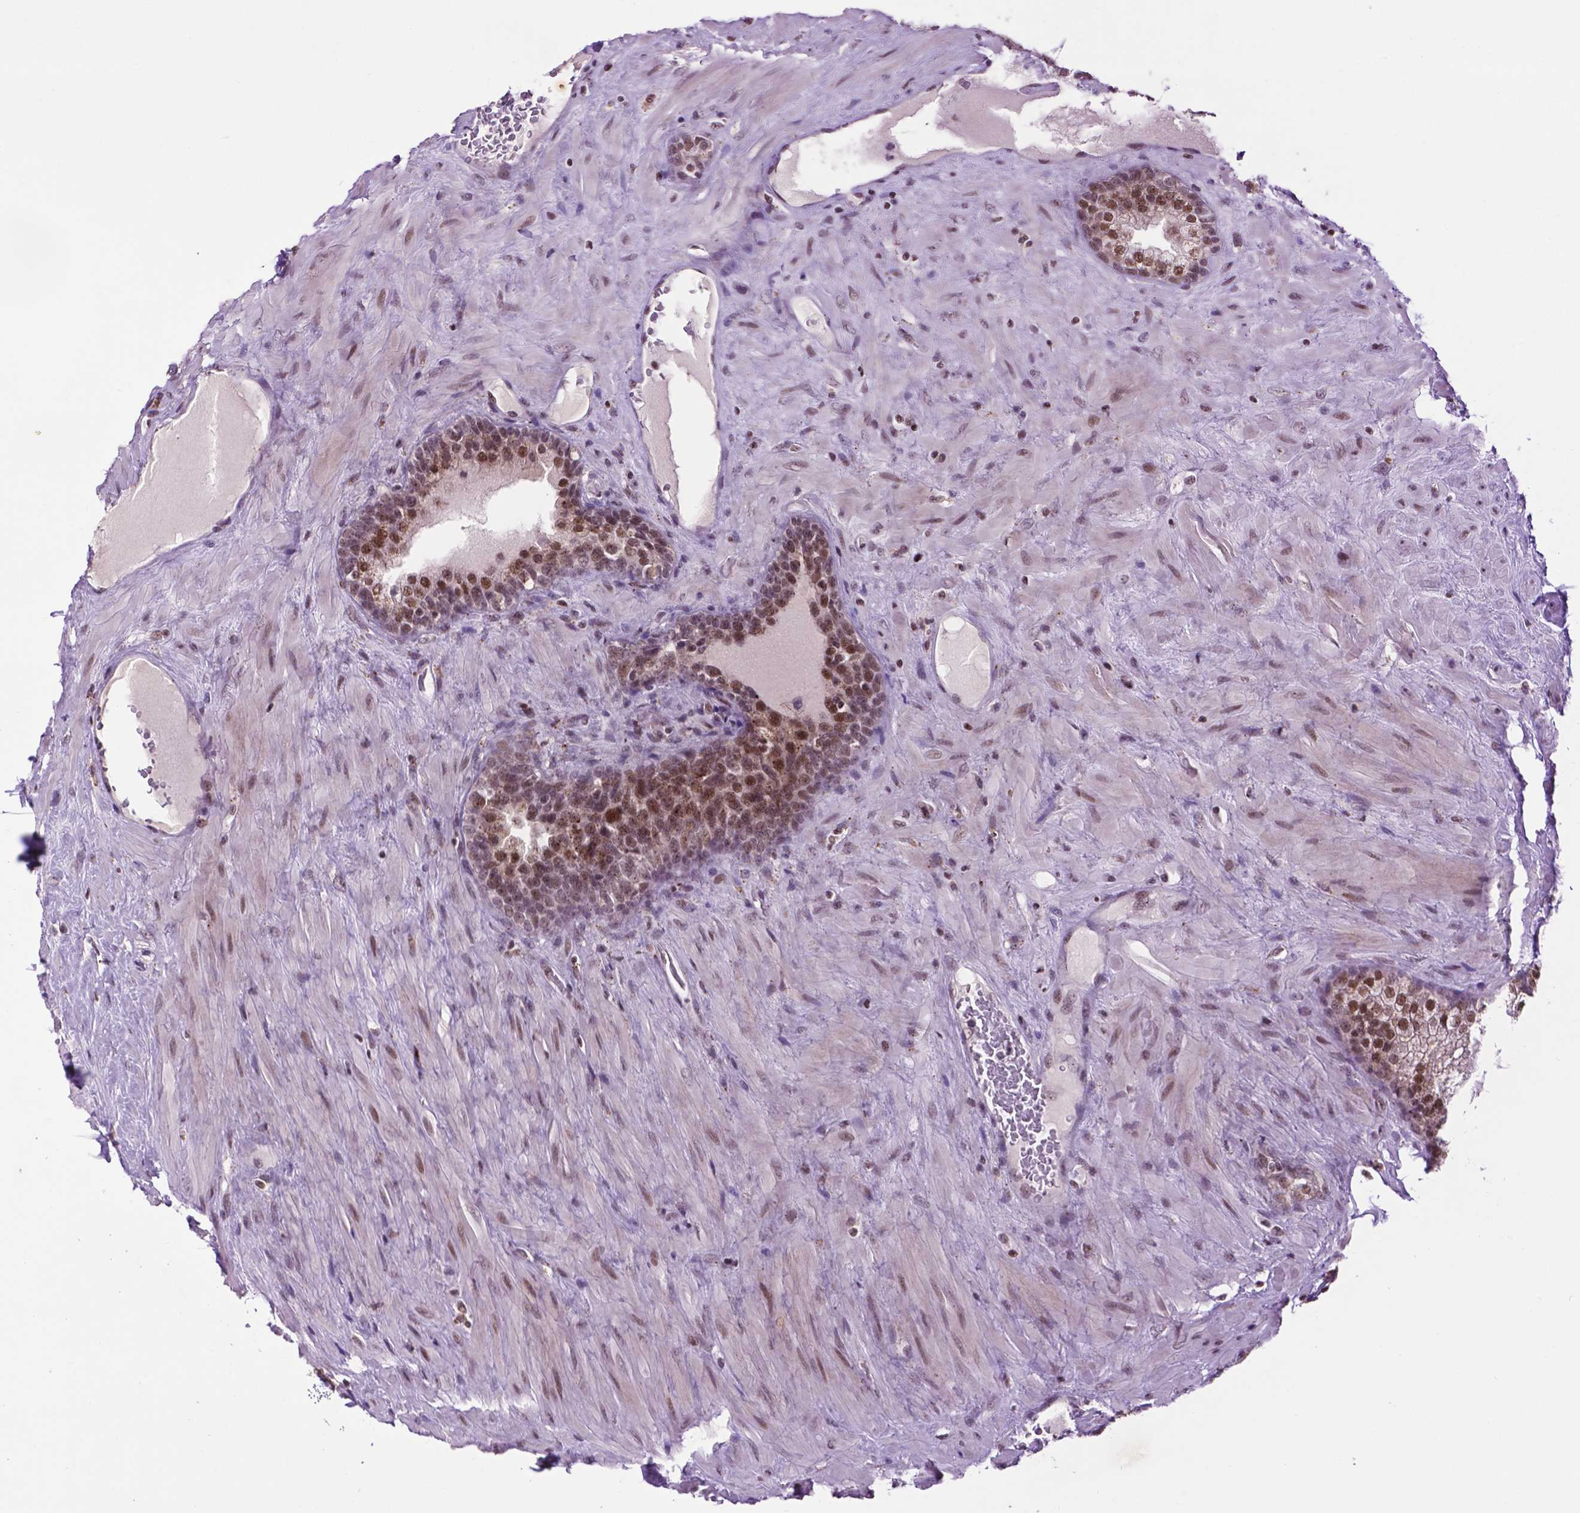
{"staining": {"intensity": "moderate", "quantity": ">75%", "location": "nuclear"}, "tissue": "prostate", "cell_type": "Glandular cells", "image_type": "normal", "snomed": [{"axis": "morphology", "description": "Normal tissue, NOS"}, {"axis": "topography", "description": "Prostate"}], "caption": "Prostate stained for a protein (brown) reveals moderate nuclear positive positivity in approximately >75% of glandular cells.", "gene": "EAF1", "patient": {"sex": "male", "age": 63}}